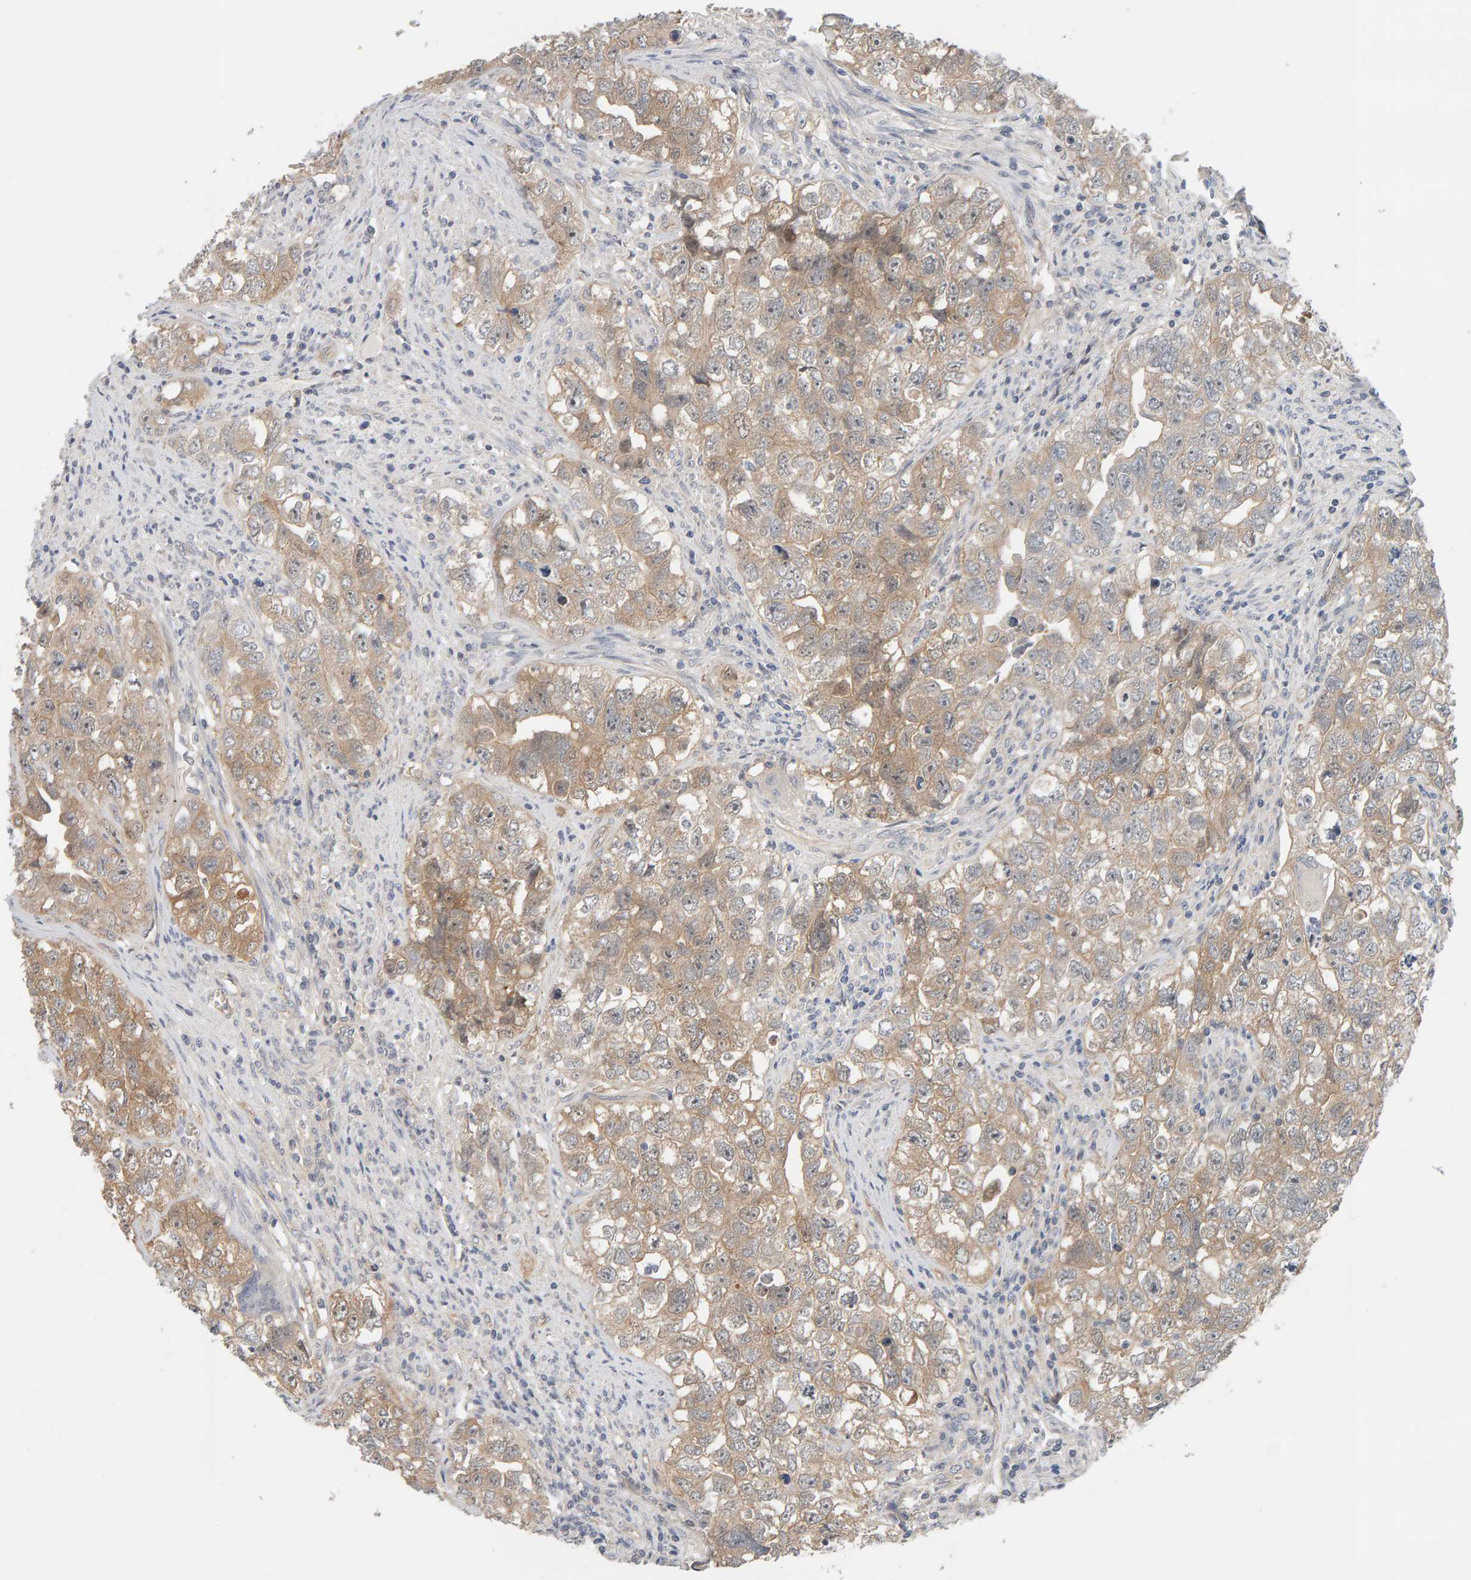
{"staining": {"intensity": "moderate", "quantity": ">75%", "location": "cytoplasmic/membranous,nuclear"}, "tissue": "testis cancer", "cell_type": "Tumor cells", "image_type": "cancer", "snomed": [{"axis": "morphology", "description": "Seminoma, NOS"}, {"axis": "morphology", "description": "Carcinoma, Embryonal, NOS"}, {"axis": "topography", "description": "Testis"}], "caption": "A medium amount of moderate cytoplasmic/membranous and nuclear expression is identified in about >75% of tumor cells in testis embryonal carcinoma tissue. (DAB (3,3'-diaminobenzidine) = brown stain, brightfield microscopy at high magnification).", "gene": "PPP1R16A", "patient": {"sex": "male", "age": 43}}